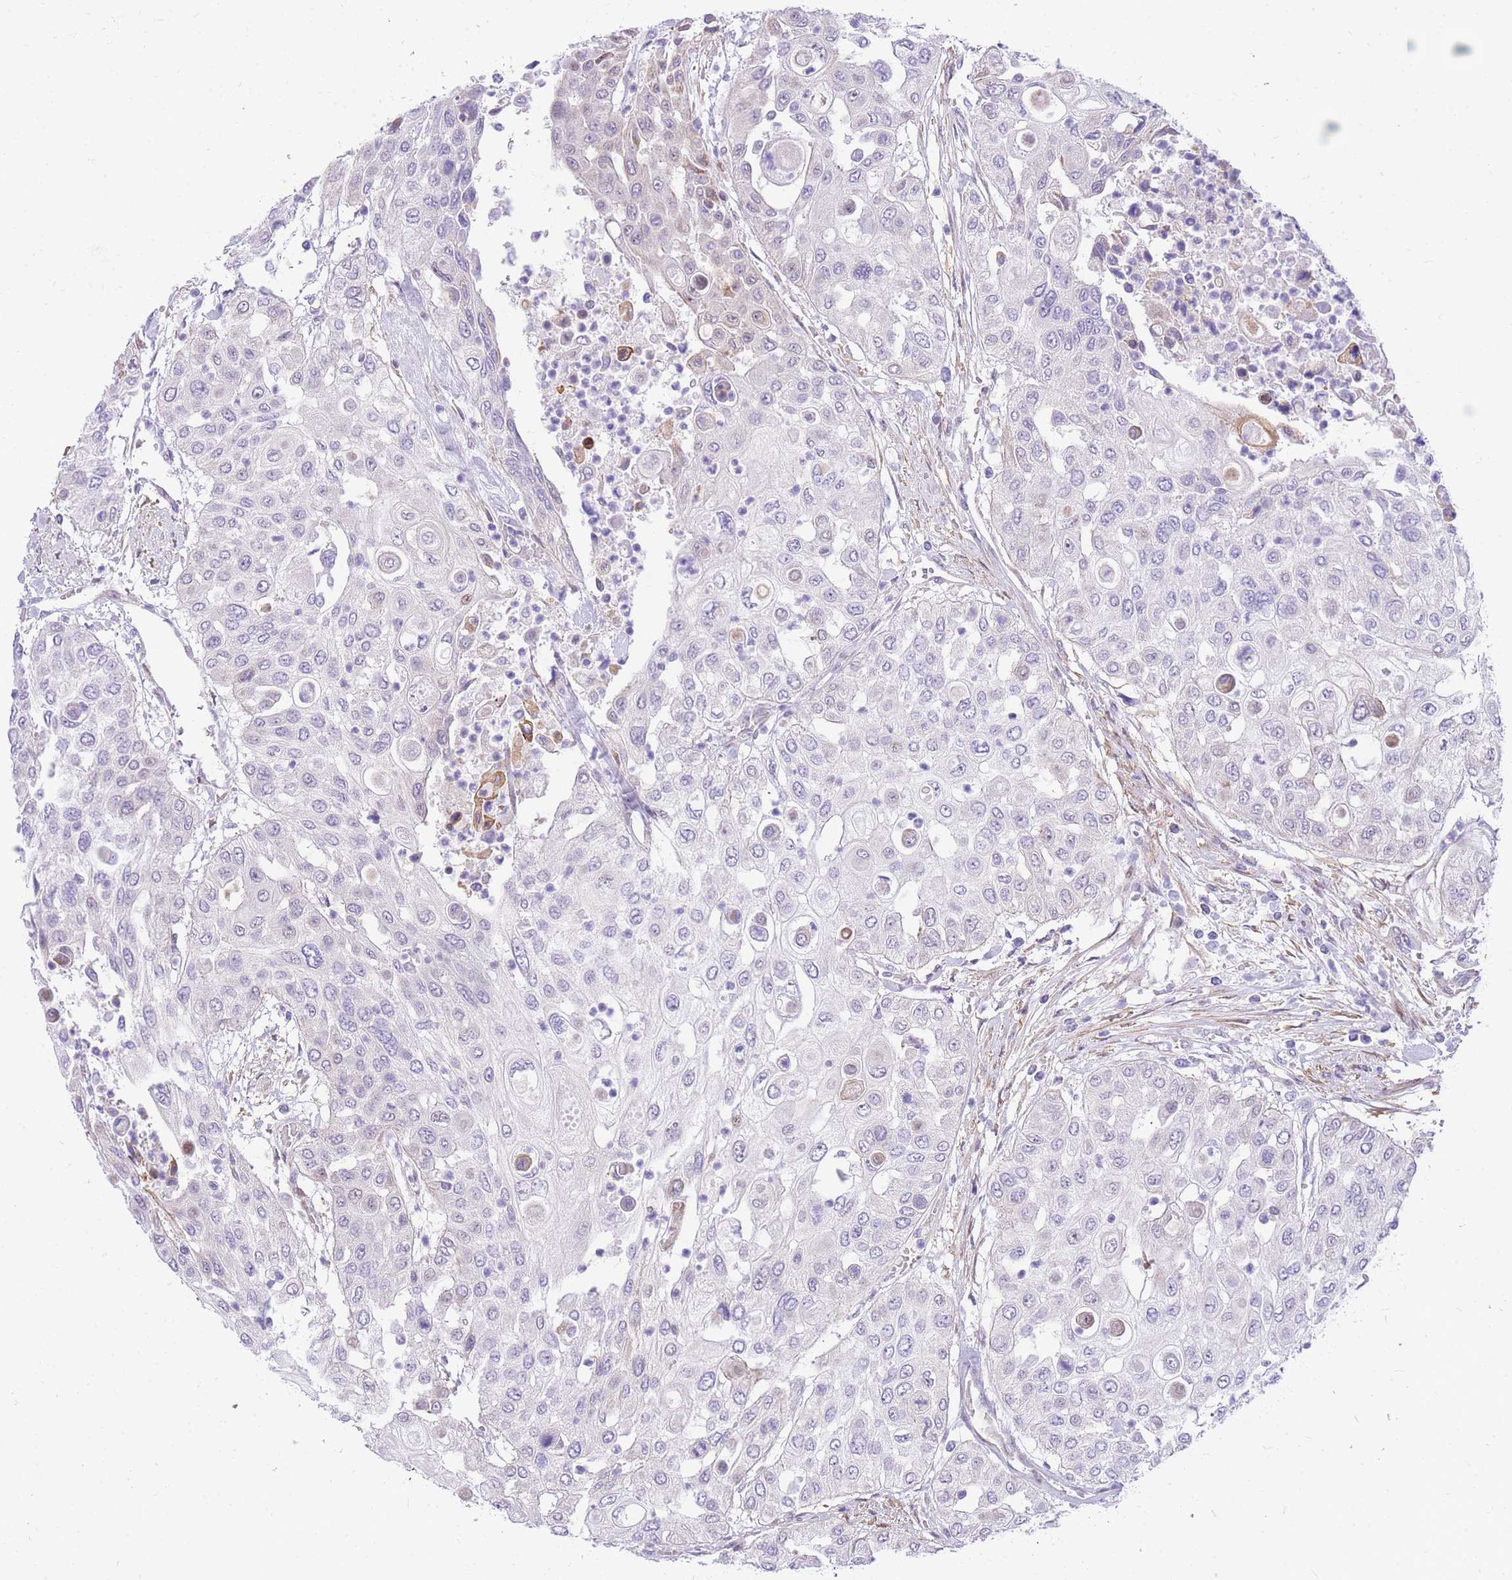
{"staining": {"intensity": "negative", "quantity": "none", "location": "none"}, "tissue": "urothelial cancer", "cell_type": "Tumor cells", "image_type": "cancer", "snomed": [{"axis": "morphology", "description": "Urothelial carcinoma, High grade"}, {"axis": "topography", "description": "Urinary bladder"}], "caption": "The photomicrograph demonstrates no staining of tumor cells in urothelial cancer. (DAB (3,3'-diaminobenzidine) immunohistochemistry (IHC) with hematoxylin counter stain).", "gene": "S100PBP", "patient": {"sex": "female", "age": 79}}